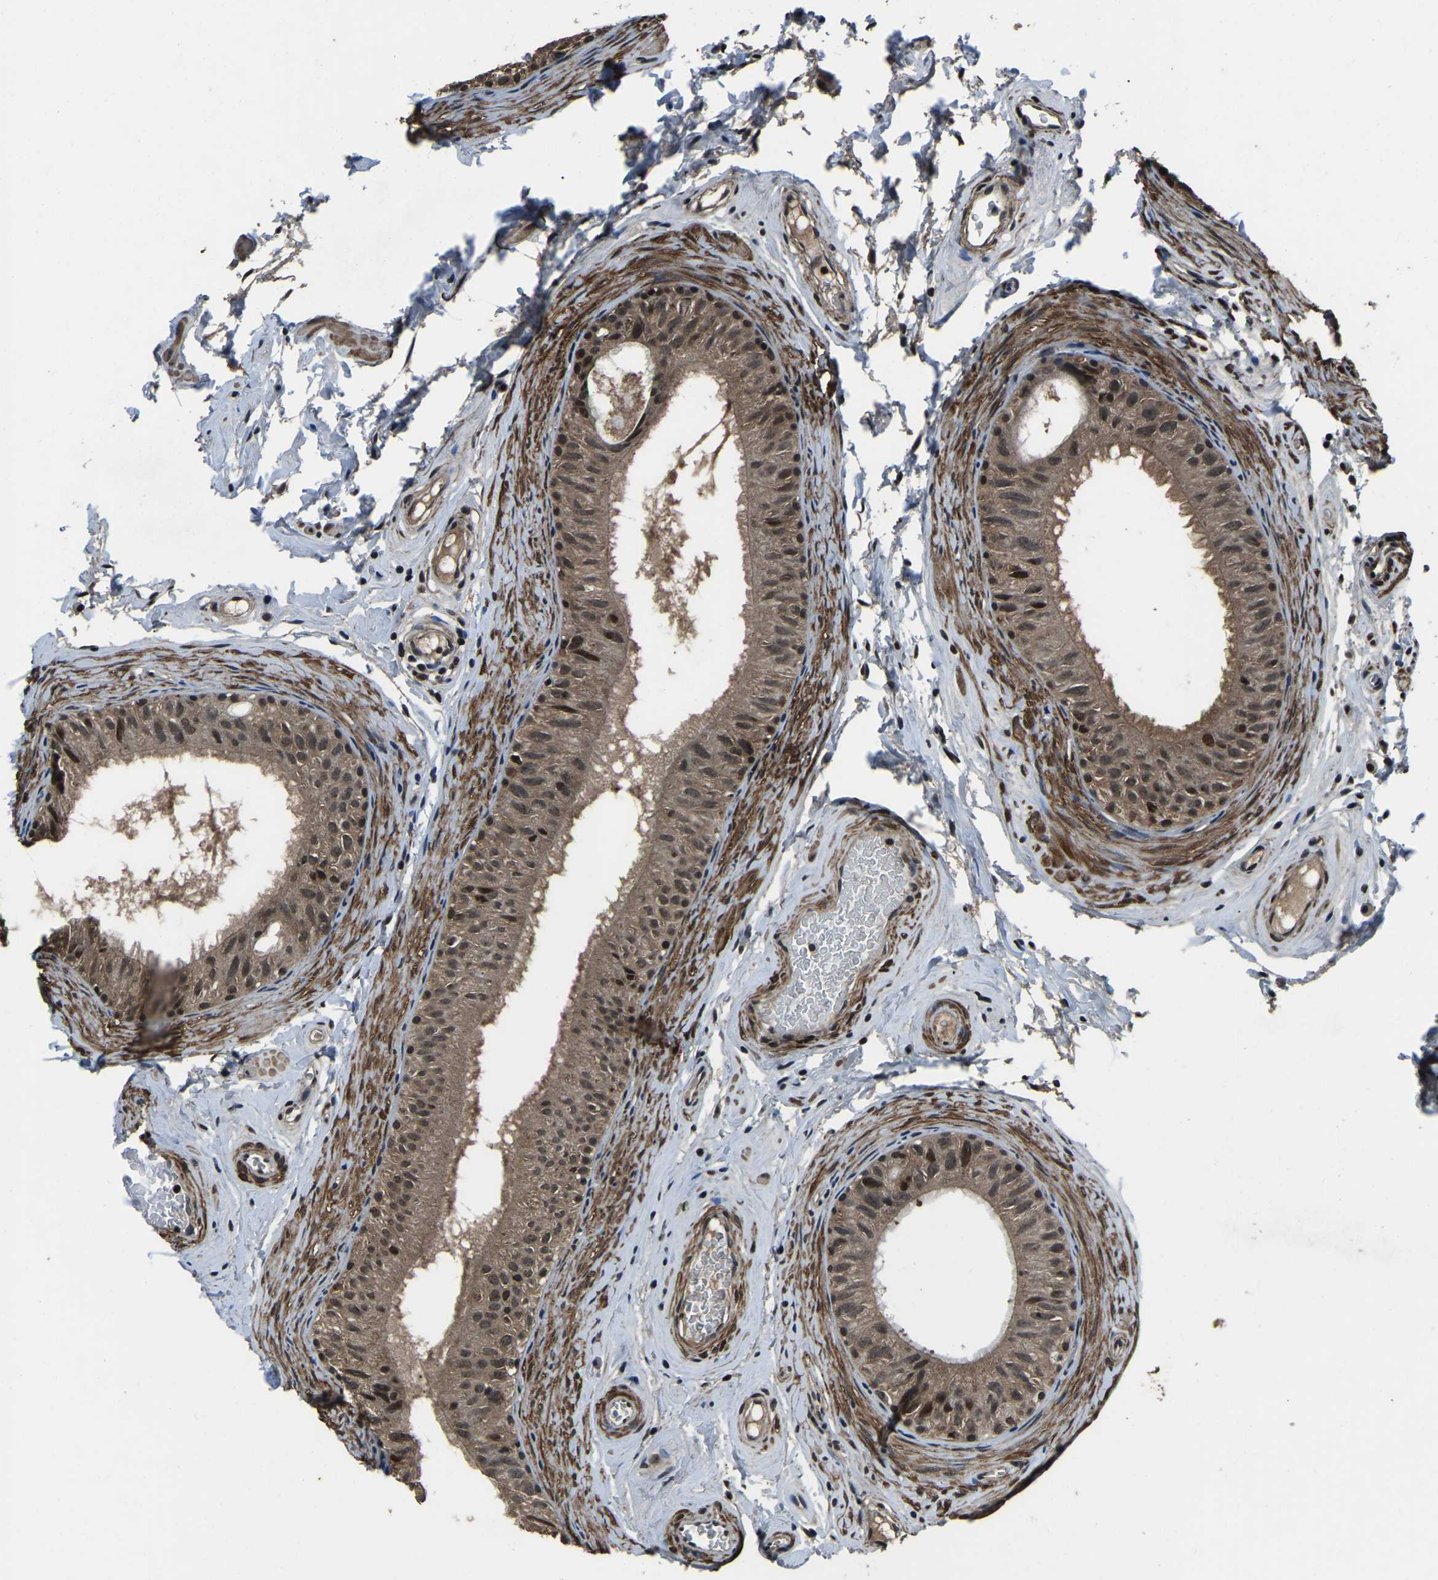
{"staining": {"intensity": "moderate", "quantity": ">75%", "location": "cytoplasmic/membranous,nuclear"}, "tissue": "epididymis", "cell_type": "Glandular cells", "image_type": "normal", "snomed": [{"axis": "morphology", "description": "Normal tissue, NOS"}, {"axis": "topography", "description": "Epididymis"}], "caption": "Immunohistochemistry of unremarkable epididymis exhibits medium levels of moderate cytoplasmic/membranous,nuclear positivity in about >75% of glandular cells.", "gene": "ANKIB1", "patient": {"sex": "male", "age": 34}}